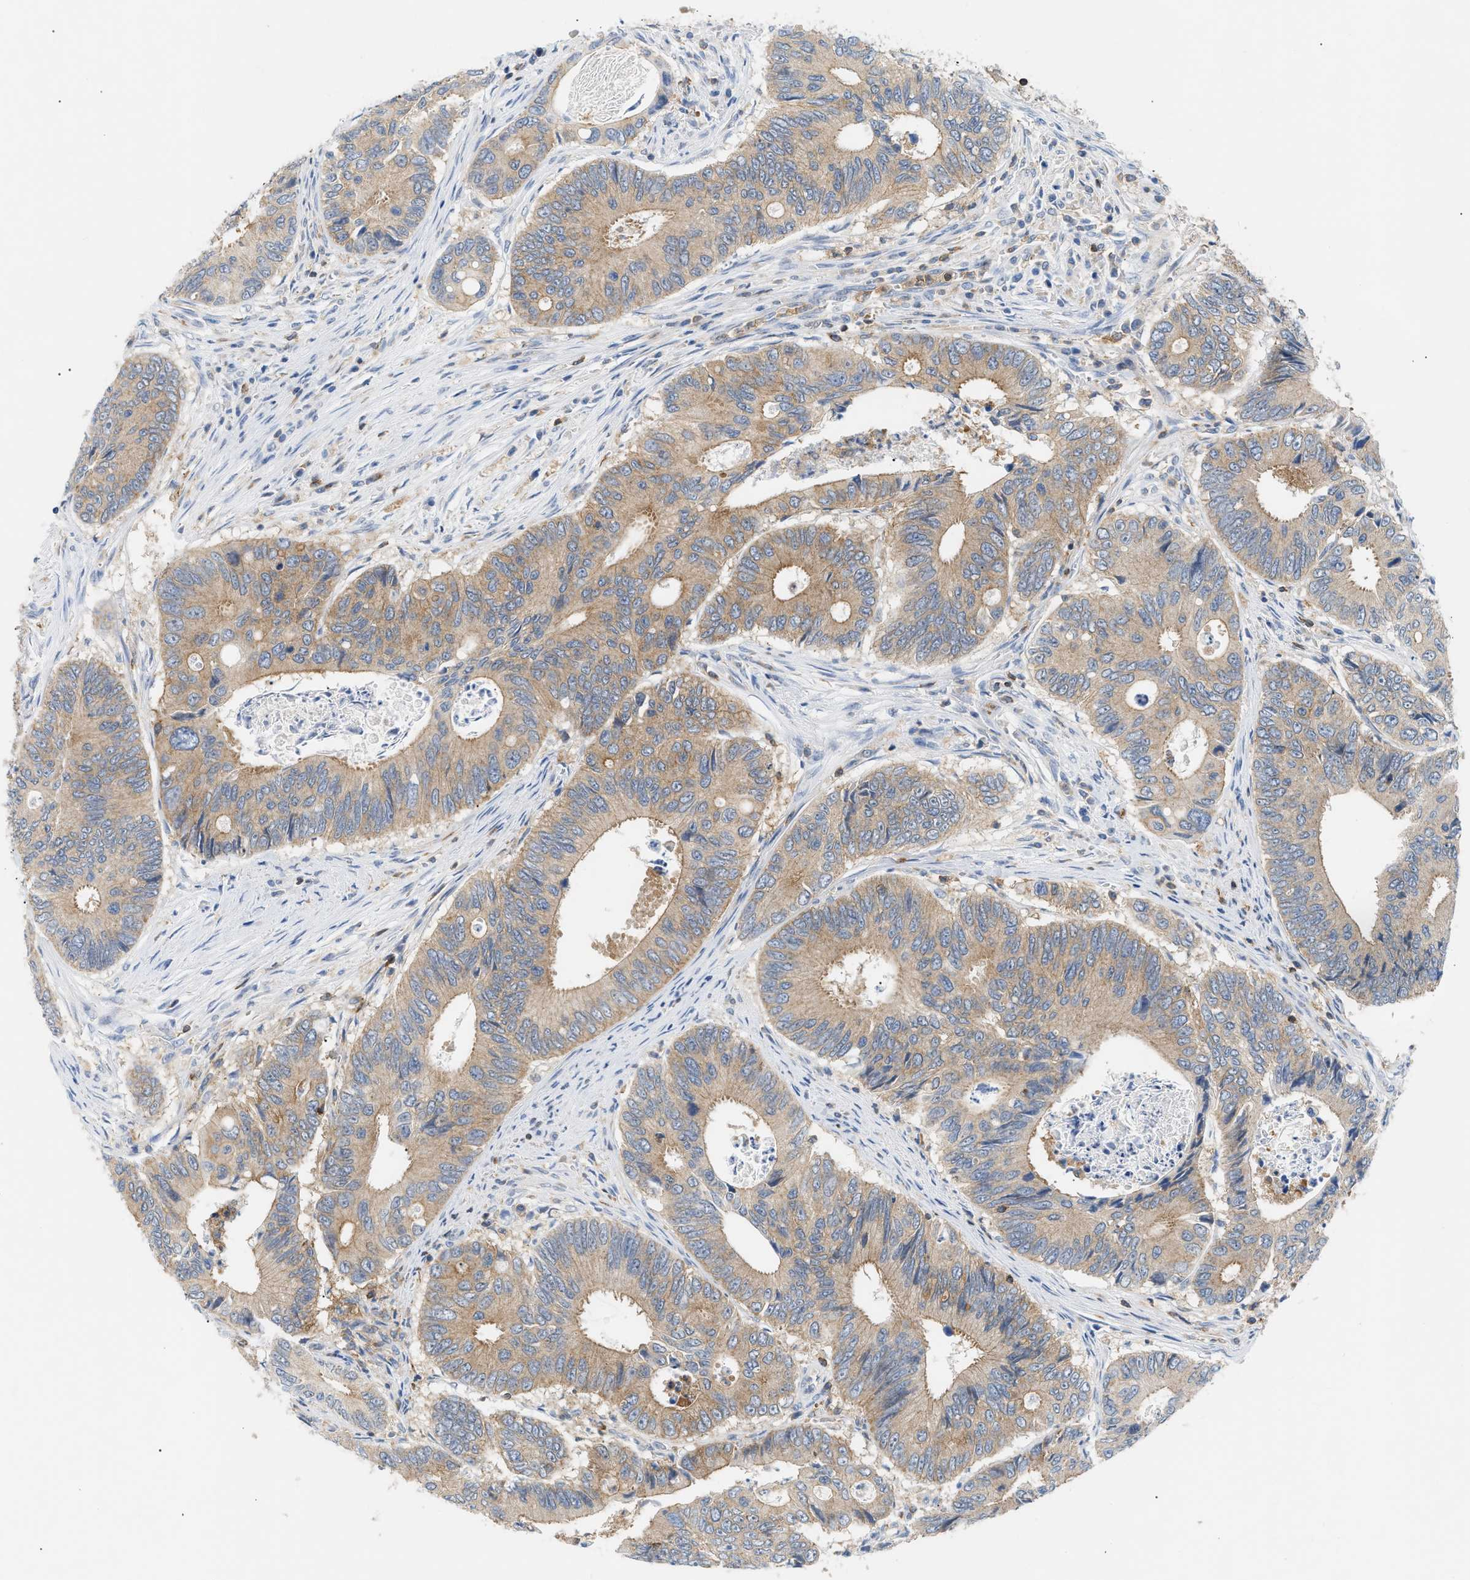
{"staining": {"intensity": "moderate", "quantity": ">75%", "location": "cytoplasmic/membranous"}, "tissue": "colorectal cancer", "cell_type": "Tumor cells", "image_type": "cancer", "snomed": [{"axis": "morphology", "description": "Inflammation, NOS"}, {"axis": "morphology", "description": "Adenocarcinoma, NOS"}, {"axis": "topography", "description": "Colon"}], "caption": "Adenocarcinoma (colorectal) stained with a protein marker shows moderate staining in tumor cells.", "gene": "INPP5D", "patient": {"sex": "male", "age": 72}}